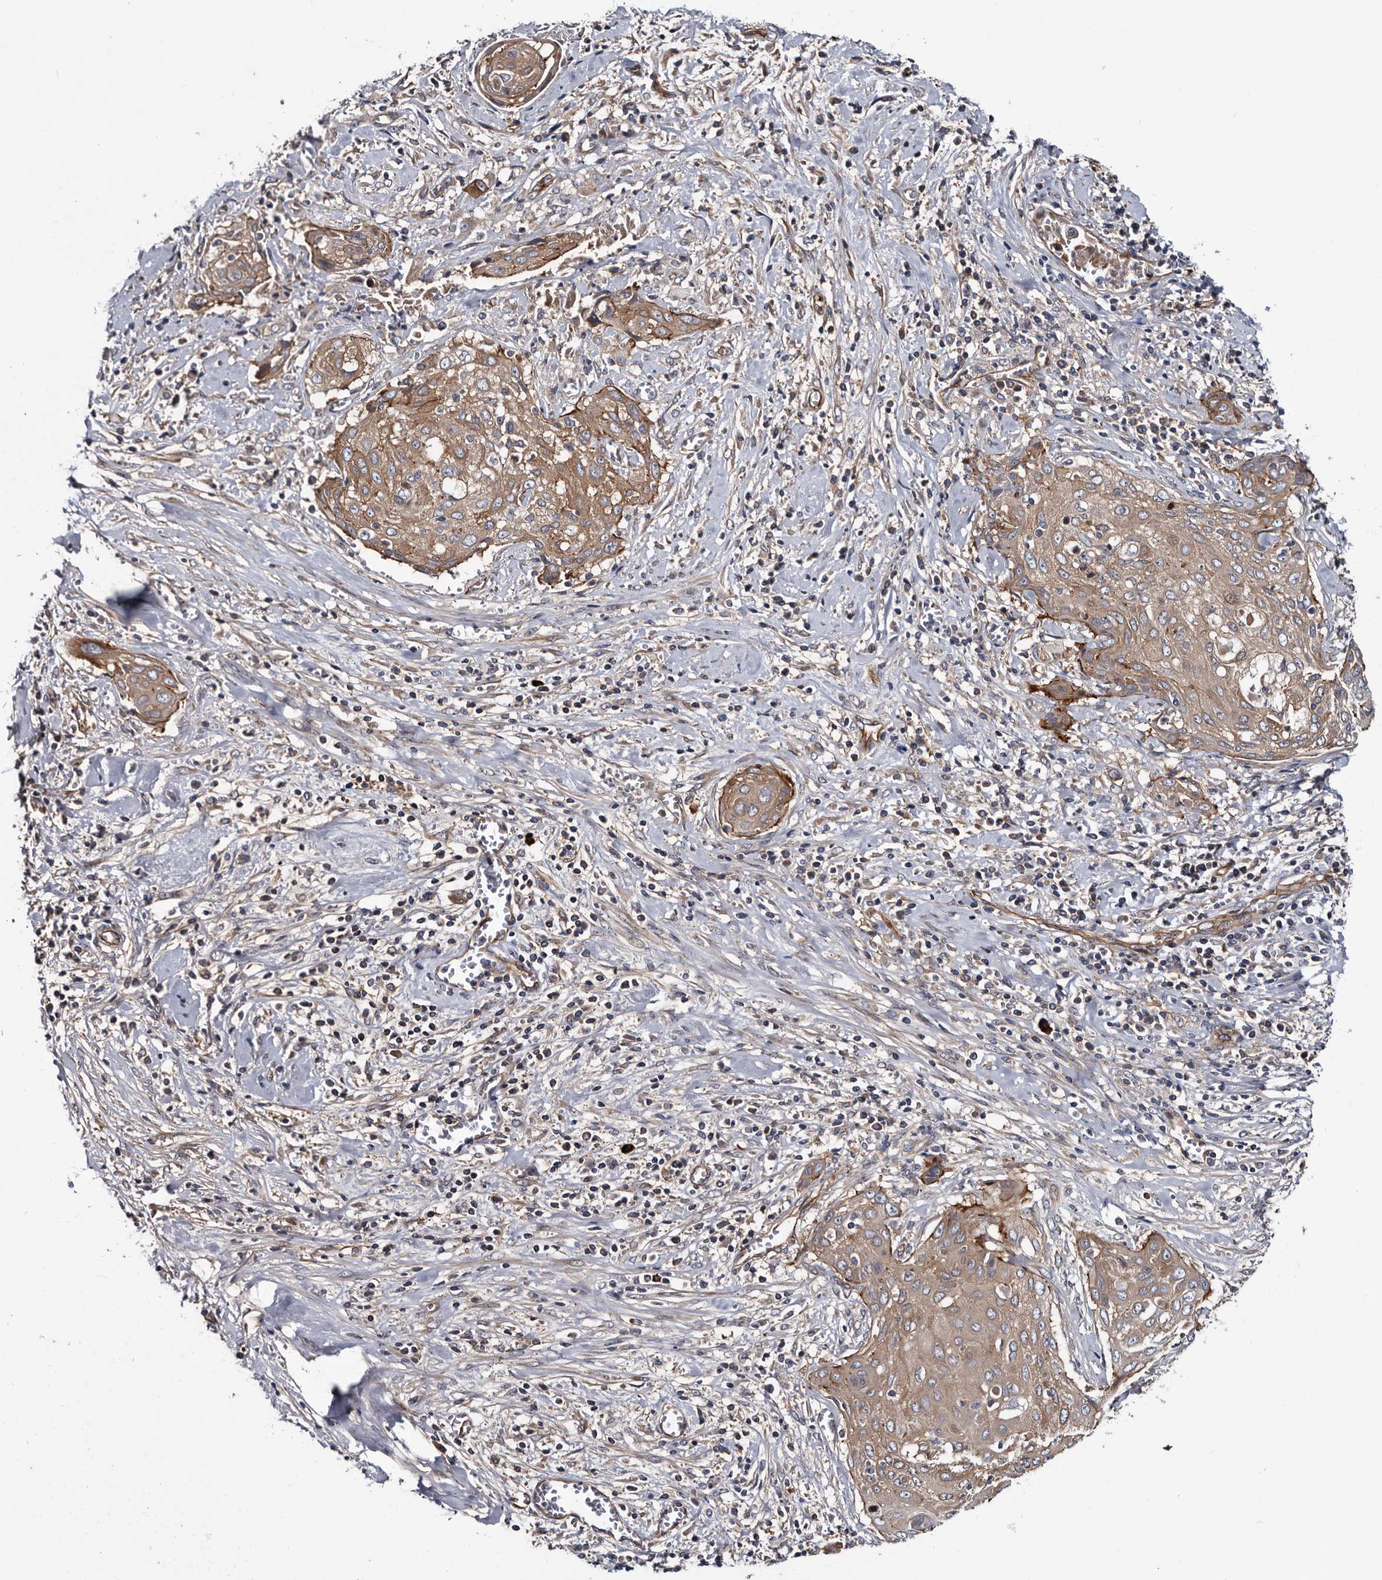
{"staining": {"intensity": "moderate", "quantity": ">75%", "location": "cytoplasmic/membranous"}, "tissue": "cervical cancer", "cell_type": "Tumor cells", "image_type": "cancer", "snomed": [{"axis": "morphology", "description": "Squamous cell carcinoma, NOS"}, {"axis": "topography", "description": "Cervix"}], "caption": "Squamous cell carcinoma (cervical) stained with IHC shows moderate cytoplasmic/membranous staining in about >75% of tumor cells. The staining was performed using DAB, with brown indicating positive protein expression. Nuclei are stained blue with hematoxylin.", "gene": "TSPAN17", "patient": {"sex": "female", "age": 55}}